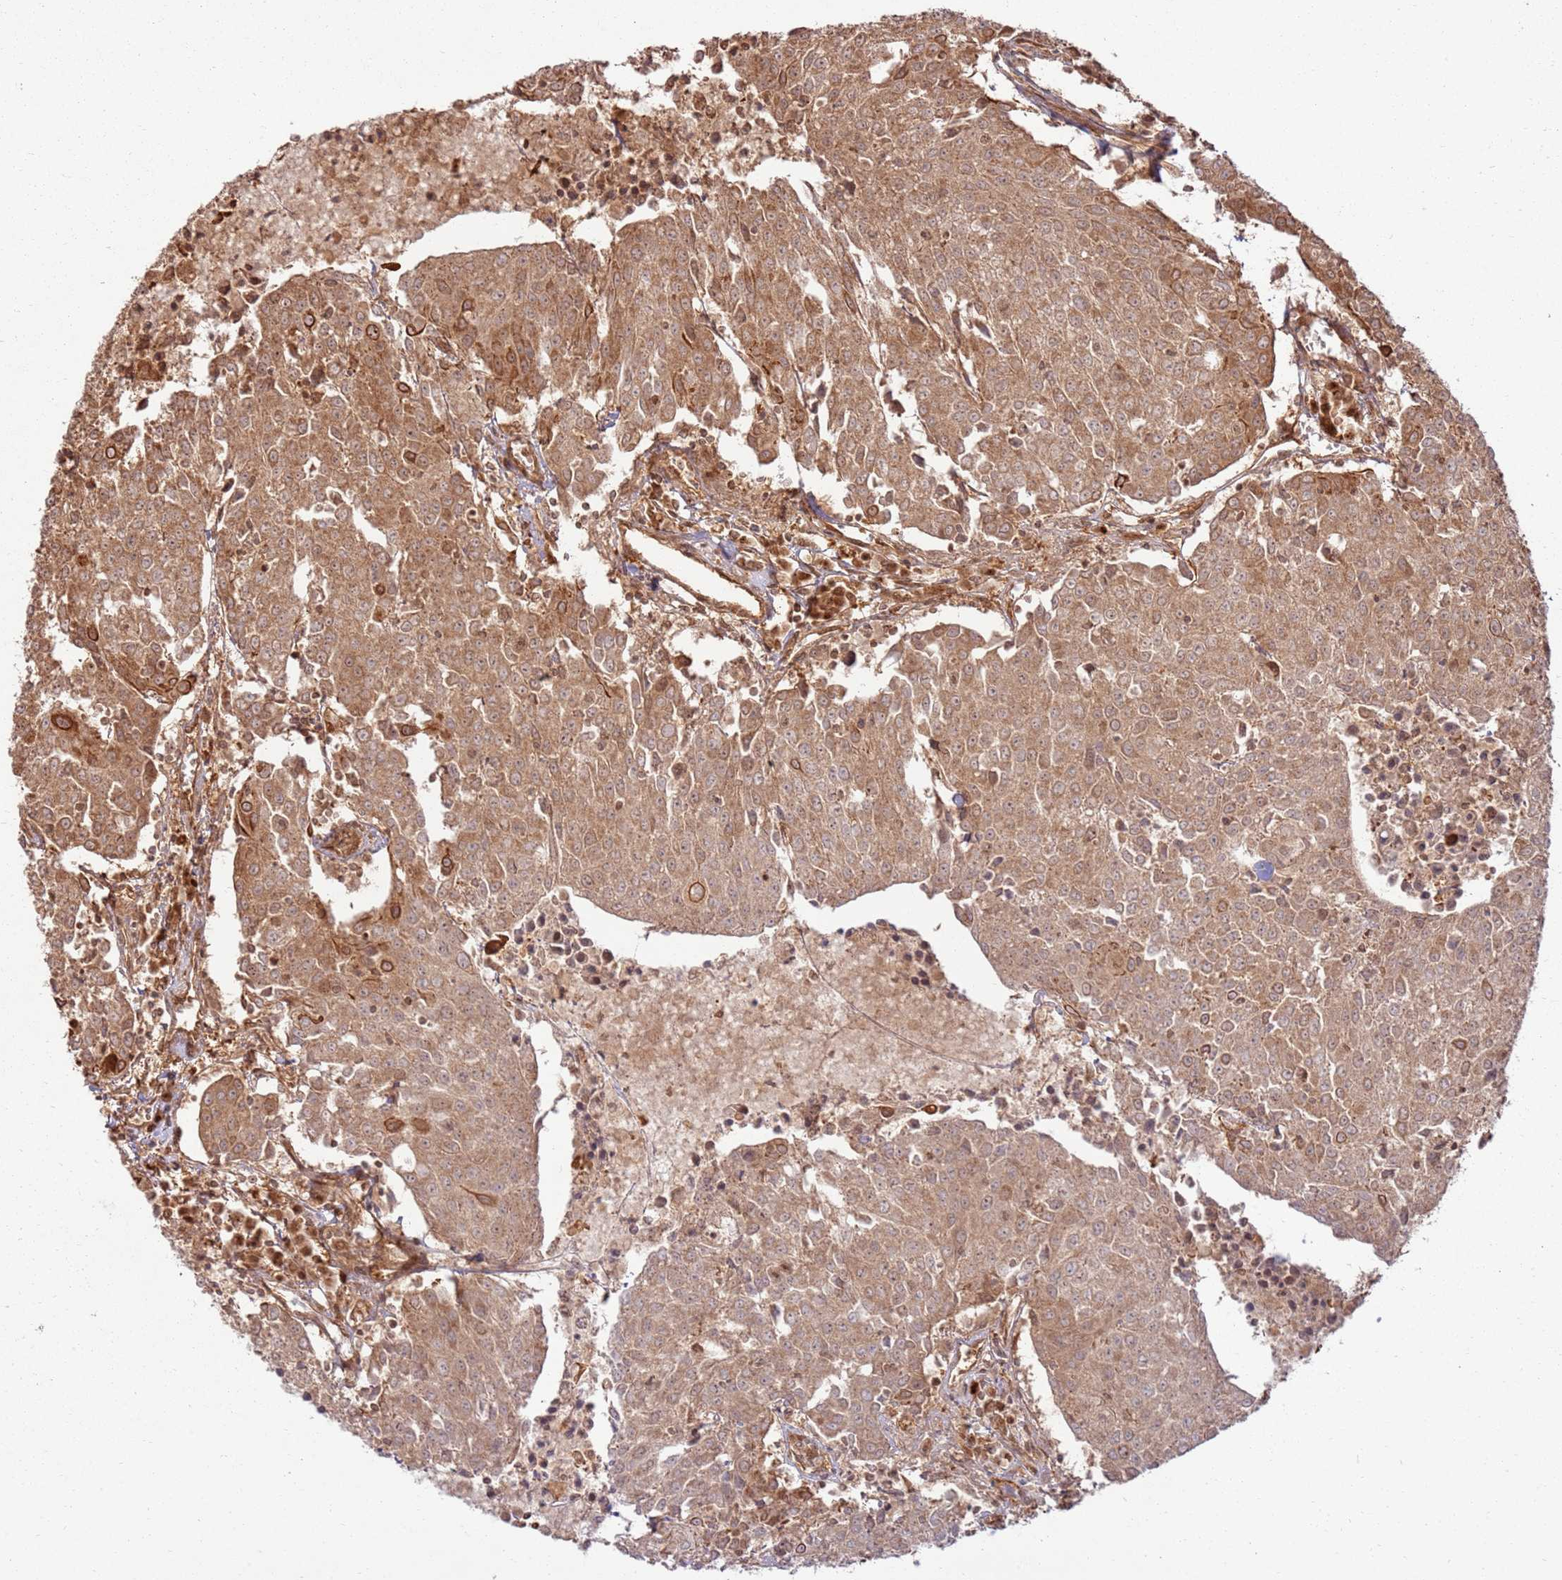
{"staining": {"intensity": "moderate", "quantity": ">75%", "location": "cytoplasmic/membranous"}, "tissue": "urothelial cancer", "cell_type": "Tumor cells", "image_type": "cancer", "snomed": [{"axis": "morphology", "description": "Urothelial carcinoma, High grade"}, {"axis": "topography", "description": "Urinary bladder"}], "caption": "Immunohistochemical staining of human urothelial carcinoma (high-grade) exhibits medium levels of moderate cytoplasmic/membranous protein expression in about >75% of tumor cells. (brown staining indicates protein expression, while blue staining denotes nuclei).", "gene": "TBC1D13", "patient": {"sex": "female", "age": 85}}